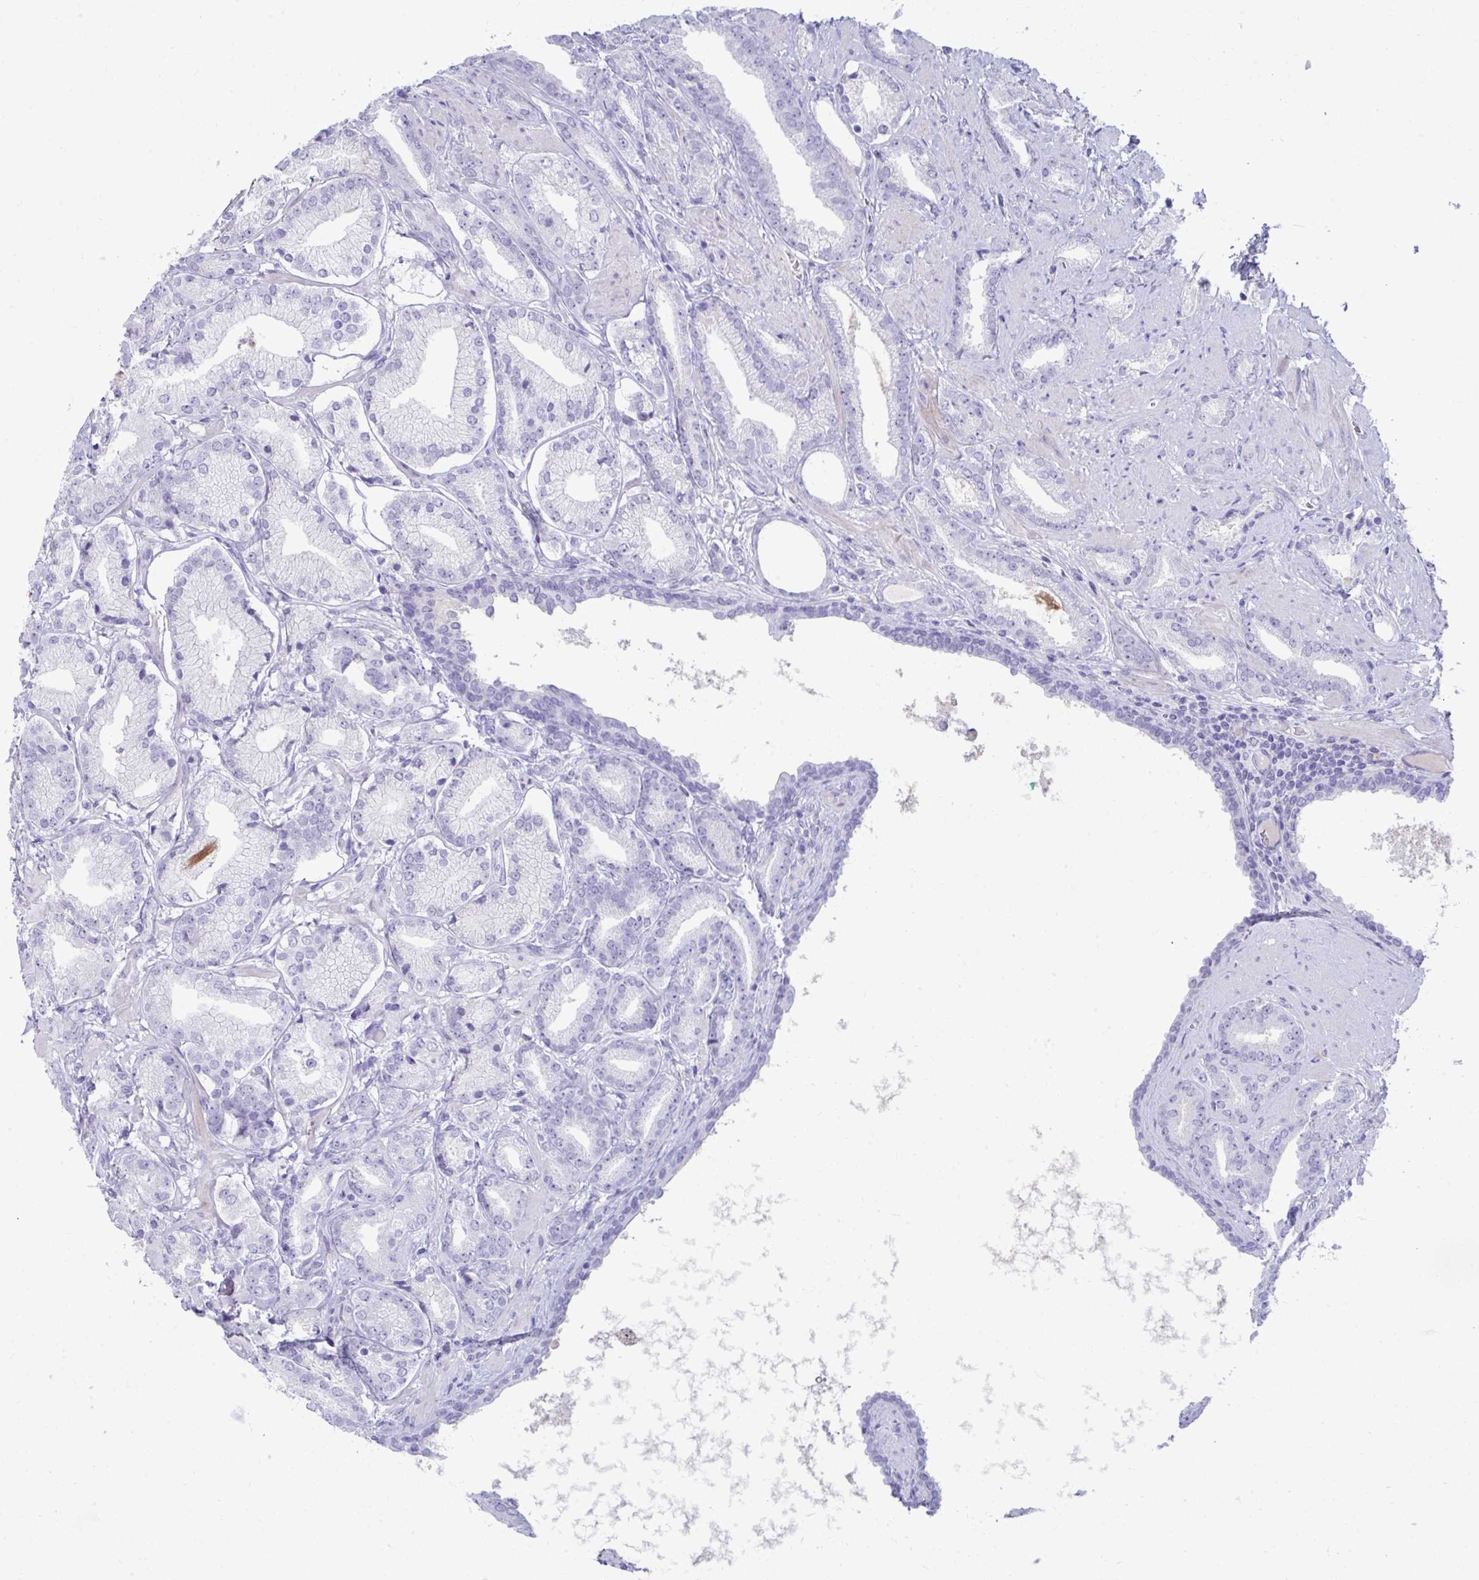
{"staining": {"intensity": "negative", "quantity": "none", "location": "none"}, "tissue": "prostate cancer", "cell_type": "Tumor cells", "image_type": "cancer", "snomed": [{"axis": "morphology", "description": "Adenocarcinoma, High grade"}, {"axis": "topography", "description": "Prostate"}], "caption": "High magnification brightfield microscopy of prostate cancer (high-grade adenocarcinoma) stained with DAB (3,3'-diaminobenzidine) (brown) and counterstained with hematoxylin (blue): tumor cells show no significant positivity. (DAB (3,3'-diaminobenzidine) immunohistochemistry with hematoxylin counter stain).", "gene": "PIGZ", "patient": {"sex": "male", "age": 56}}